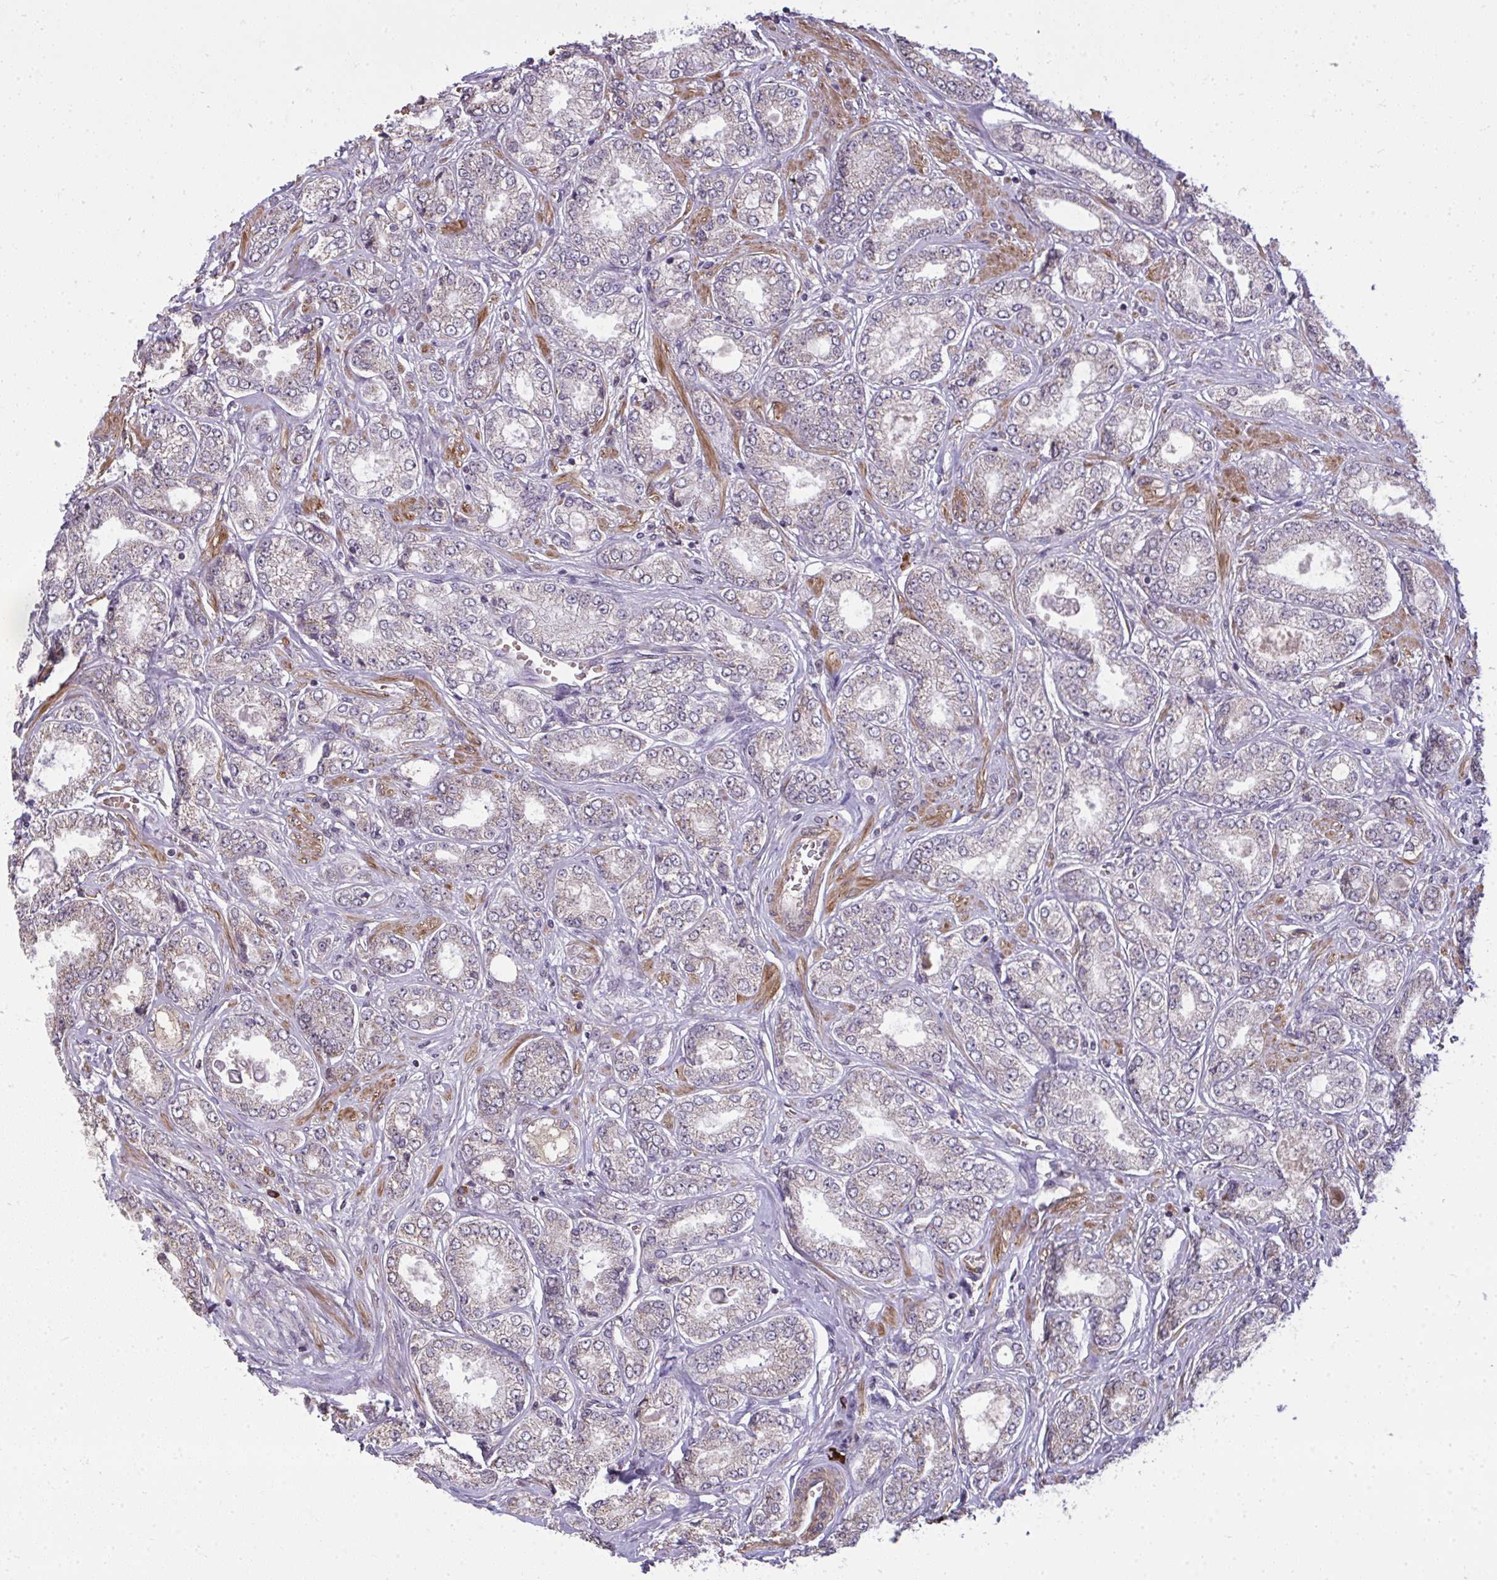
{"staining": {"intensity": "weak", "quantity": "25%-75%", "location": "cytoplasmic/membranous,nuclear"}, "tissue": "prostate cancer", "cell_type": "Tumor cells", "image_type": "cancer", "snomed": [{"axis": "morphology", "description": "Adenocarcinoma, High grade"}, {"axis": "topography", "description": "Prostate"}], "caption": "Immunohistochemical staining of human adenocarcinoma (high-grade) (prostate) displays low levels of weak cytoplasmic/membranous and nuclear expression in approximately 25%-75% of tumor cells.", "gene": "ZSCAN9", "patient": {"sex": "male", "age": 68}}